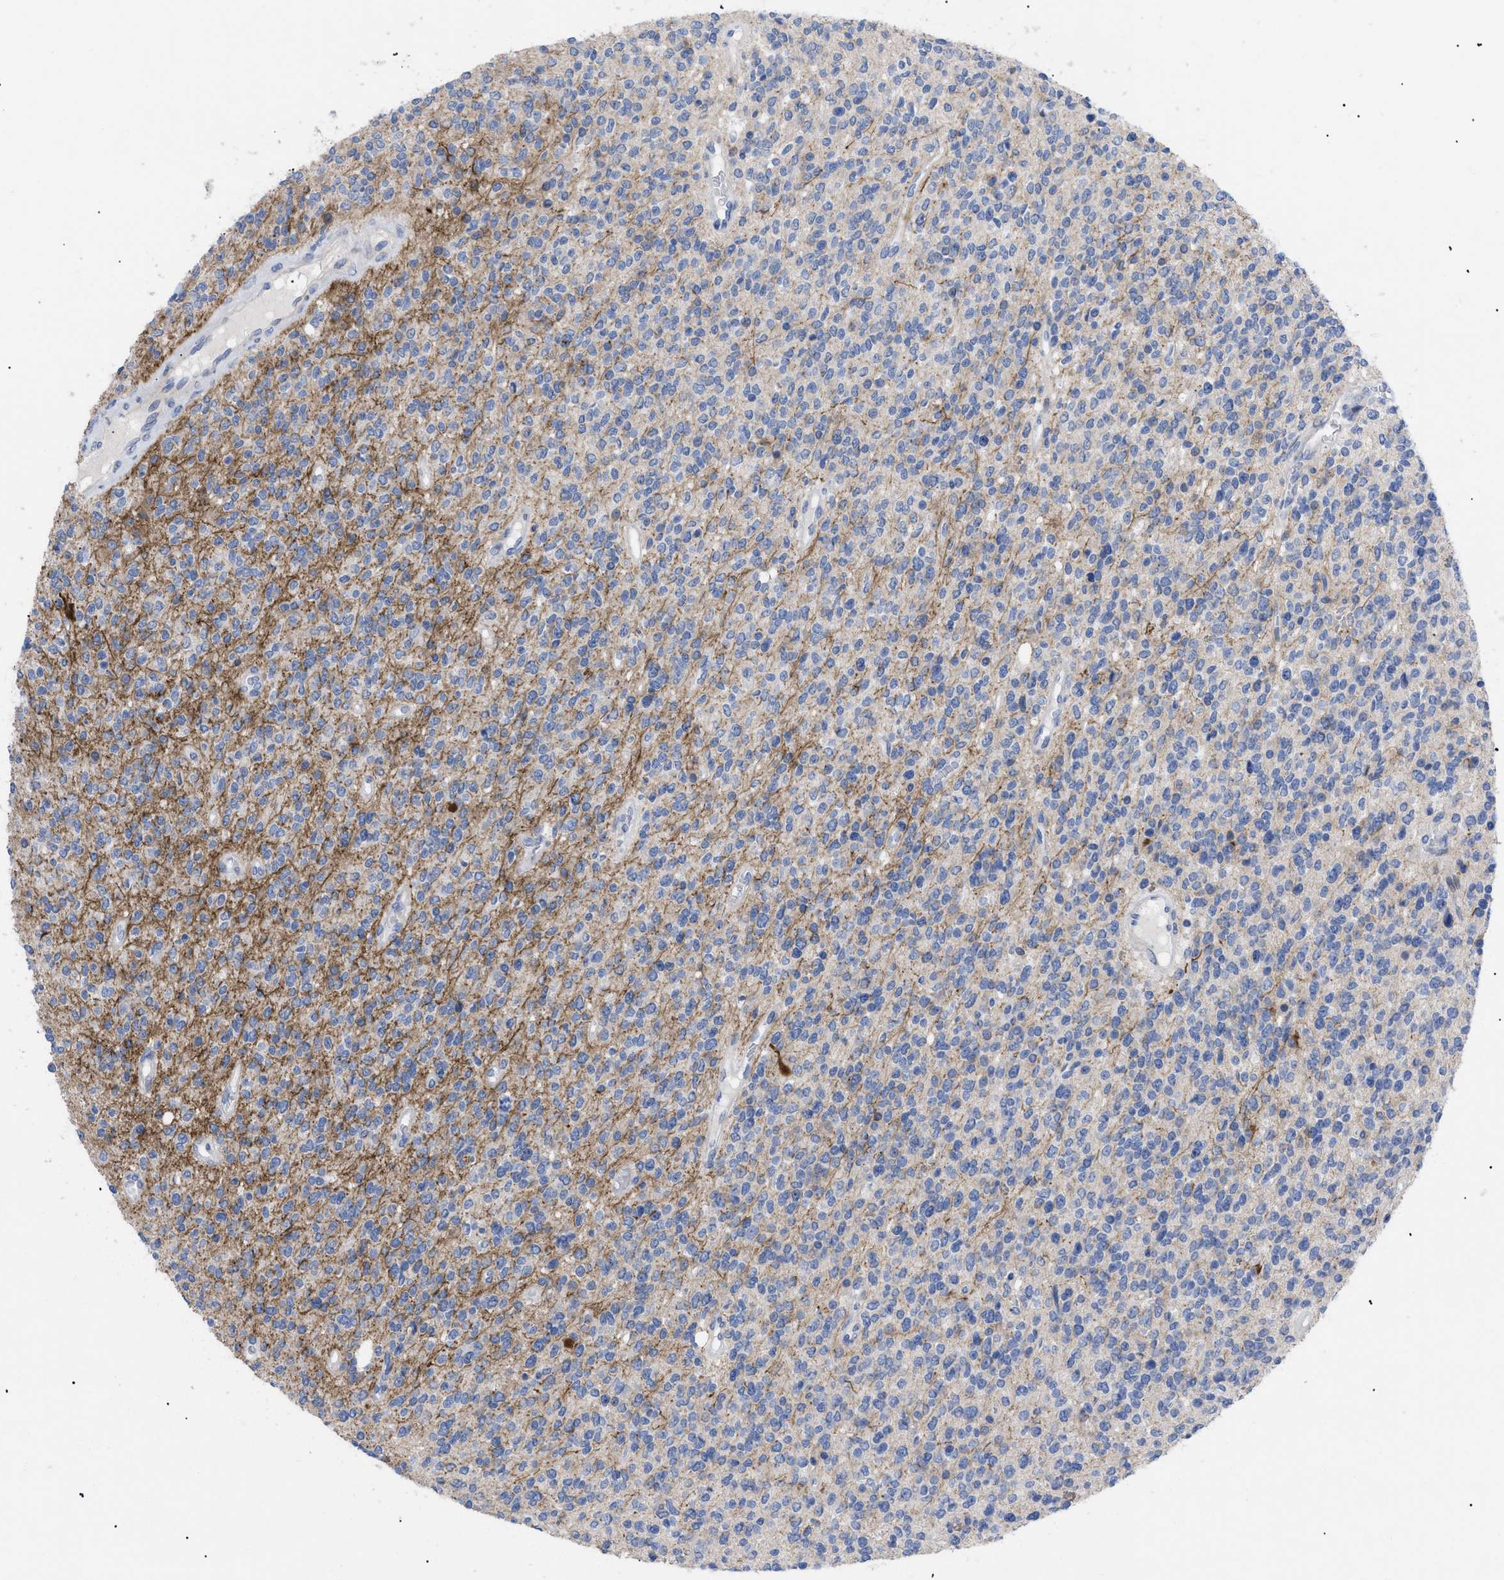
{"staining": {"intensity": "moderate", "quantity": "<25%", "location": "cytoplasmic/membranous"}, "tissue": "glioma", "cell_type": "Tumor cells", "image_type": "cancer", "snomed": [{"axis": "morphology", "description": "Glioma, malignant, High grade"}, {"axis": "topography", "description": "Brain"}], "caption": "IHC photomicrograph of neoplastic tissue: glioma stained using IHC reveals low levels of moderate protein expression localized specifically in the cytoplasmic/membranous of tumor cells, appearing as a cytoplasmic/membranous brown color.", "gene": "CAV3", "patient": {"sex": "male", "age": 34}}